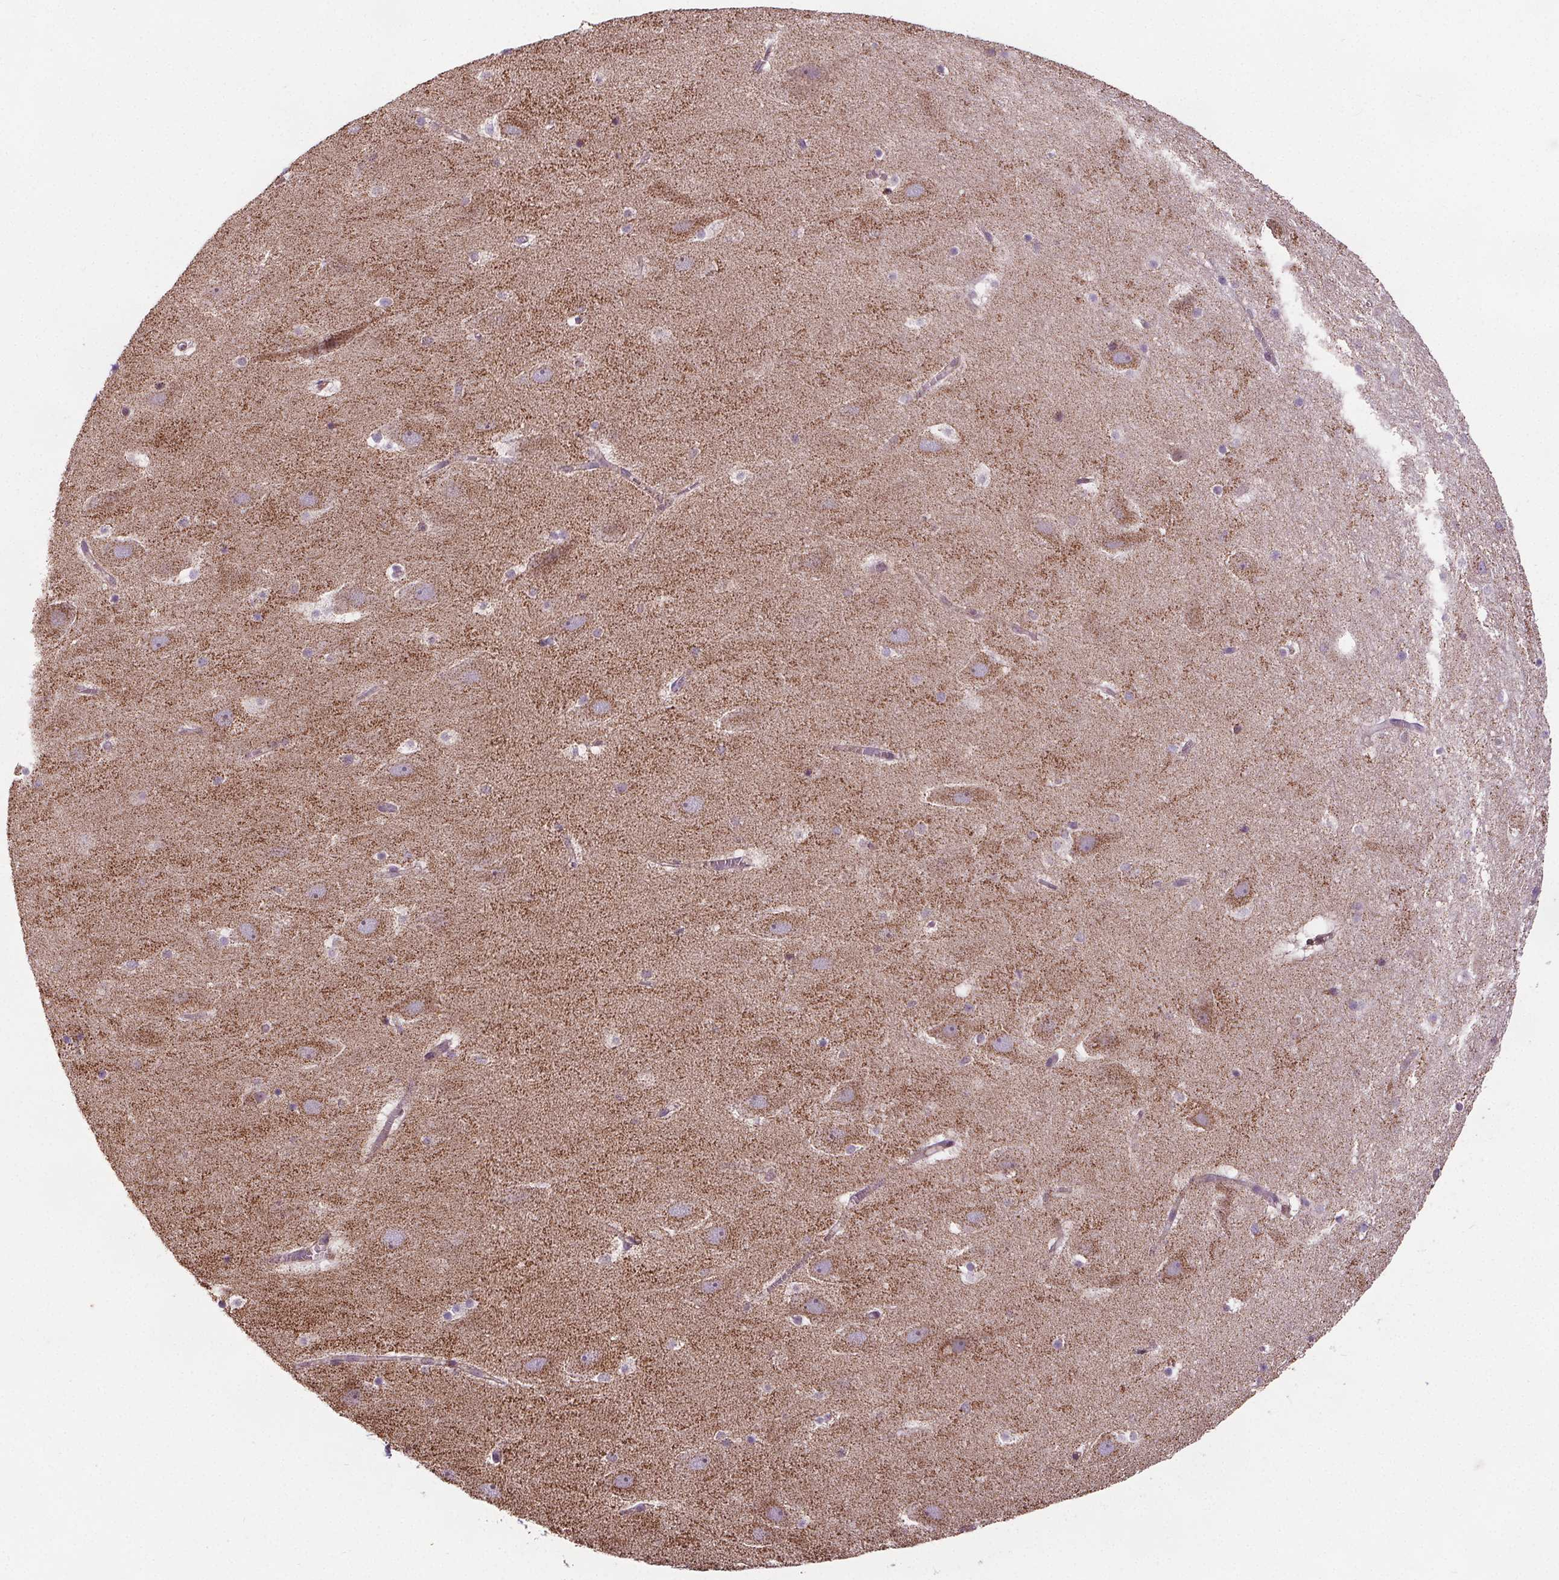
{"staining": {"intensity": "weak", "quantity": "25%-75%", "location": "cytoplasmic/membranous"}, "tissue": "hippocampus", "cell_type": "Glial cells", "image_type": "normal", "snomed": [{"axis": "morphology", "description": "Normal tissue, NOS"}, {"axis": "topography", "description": "Hippocampus"}], "caption": "The photomicrograph exhibits a brown stain indicating the presence of a protein in the cytoplasmic/membranous of glial cells in hippocampus. The staining was performed using DAB to visualize the protein expression in brown, while the nuclei were stained in blue with hematoxylin (Magnification: 20x).", "gene": "SUCLA2", "patient": {"sex": "male", "age": 45}}